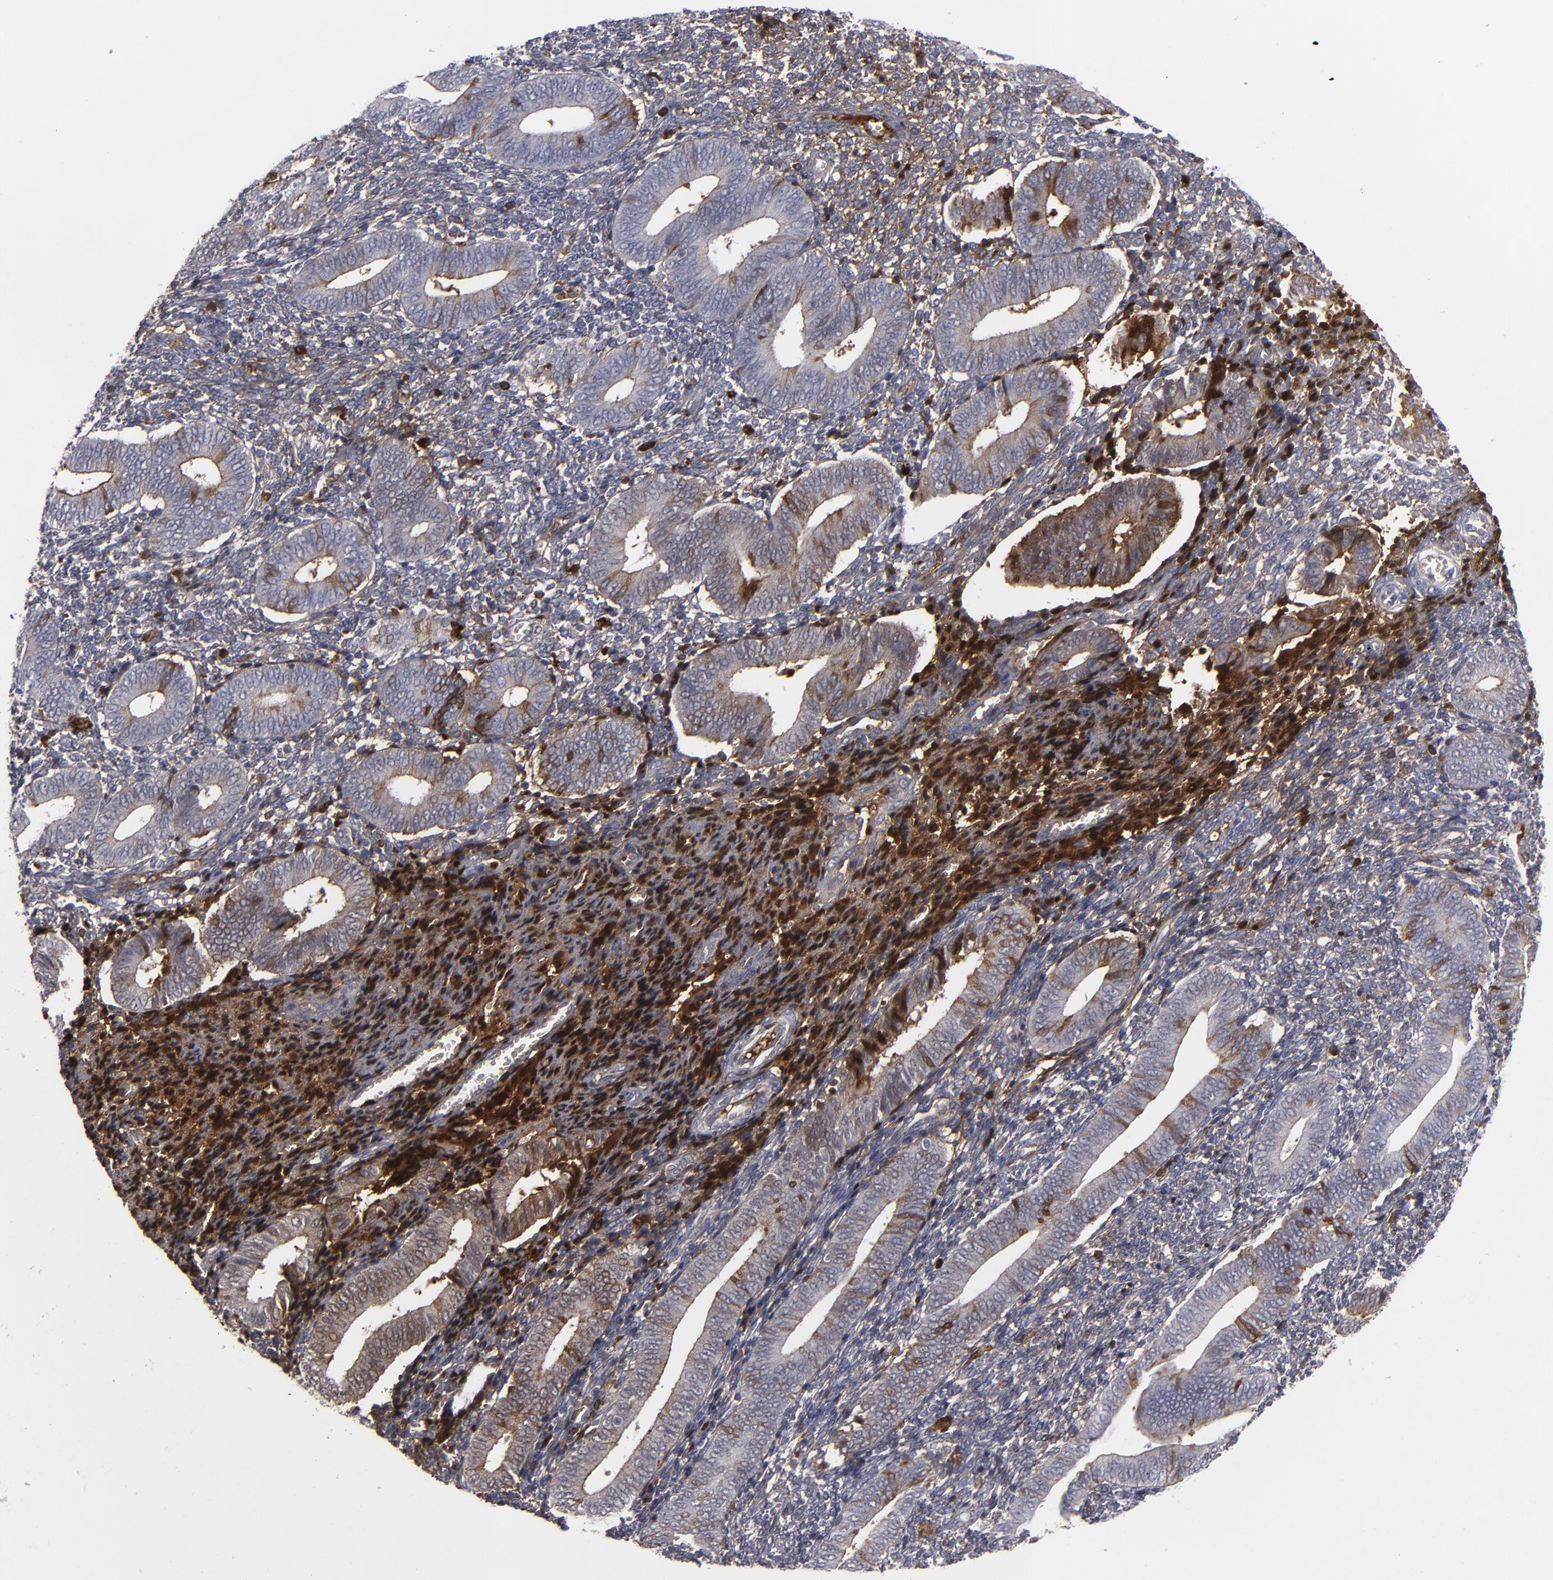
{"staining": {"intensity": "moderate", "quantity": "<25%", "location": "nuclear"}, "tissue": "endometrium", "cell_type": "Cells in endometrial stroma", "image_type": "normal", "snomed": [{"axis": "morphology", "description": "Normal tissue, NOS"}, {"axis": "topography", "description": "Uterus"}, {"axis": "topography", "description": "Endometrium"}], "caption": "Immunohistochemical staining of normal endometrium shows low levels of moderate nuclear staining in approximately <25% of cells in endometrial stroma.", "gene": "LRG1", "patient": {"sex": "female", "age": 33}}